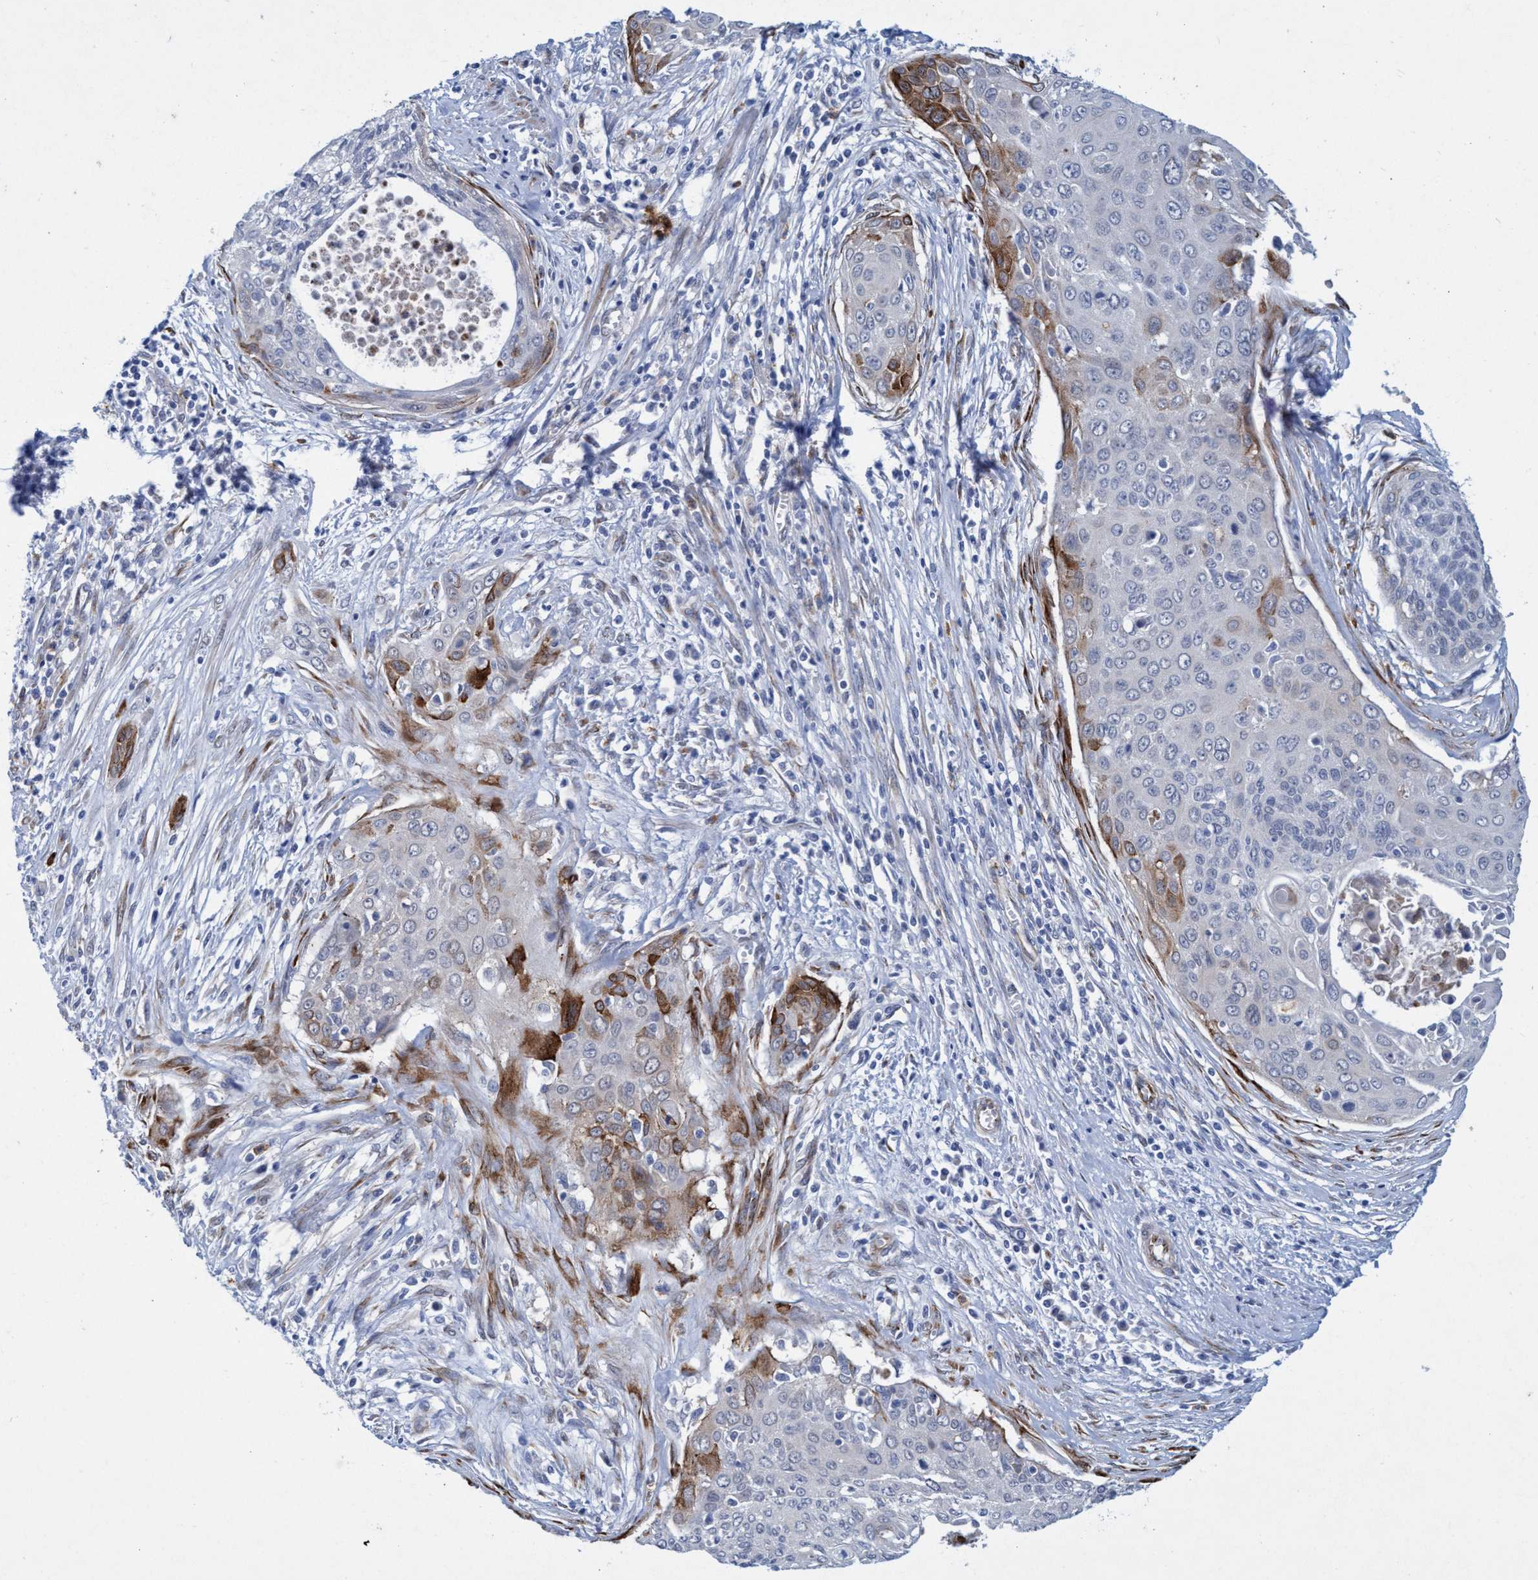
{"staining": {"intensity": "moderate", "quantity": "<25%", "location": "cytoplasmic/membranous"}, "tissue": "cervical cancer", "cell_type": "Tumor cells", "image_type": "cancer", "snomed": [{"axis": "morphology", "description": "Squamous cell carcinoma, NOS"}, {"axis": "topography", "description": "Cervix"}], "caption": "This is a histology image of IHC staining of squamous cell carcinoma (cervical), which shows moderate staining in the cytoplasmic/membranous of tumor cells.", "gene": "SLC43A2", "patient": {"sex": "female", "age": 55}}